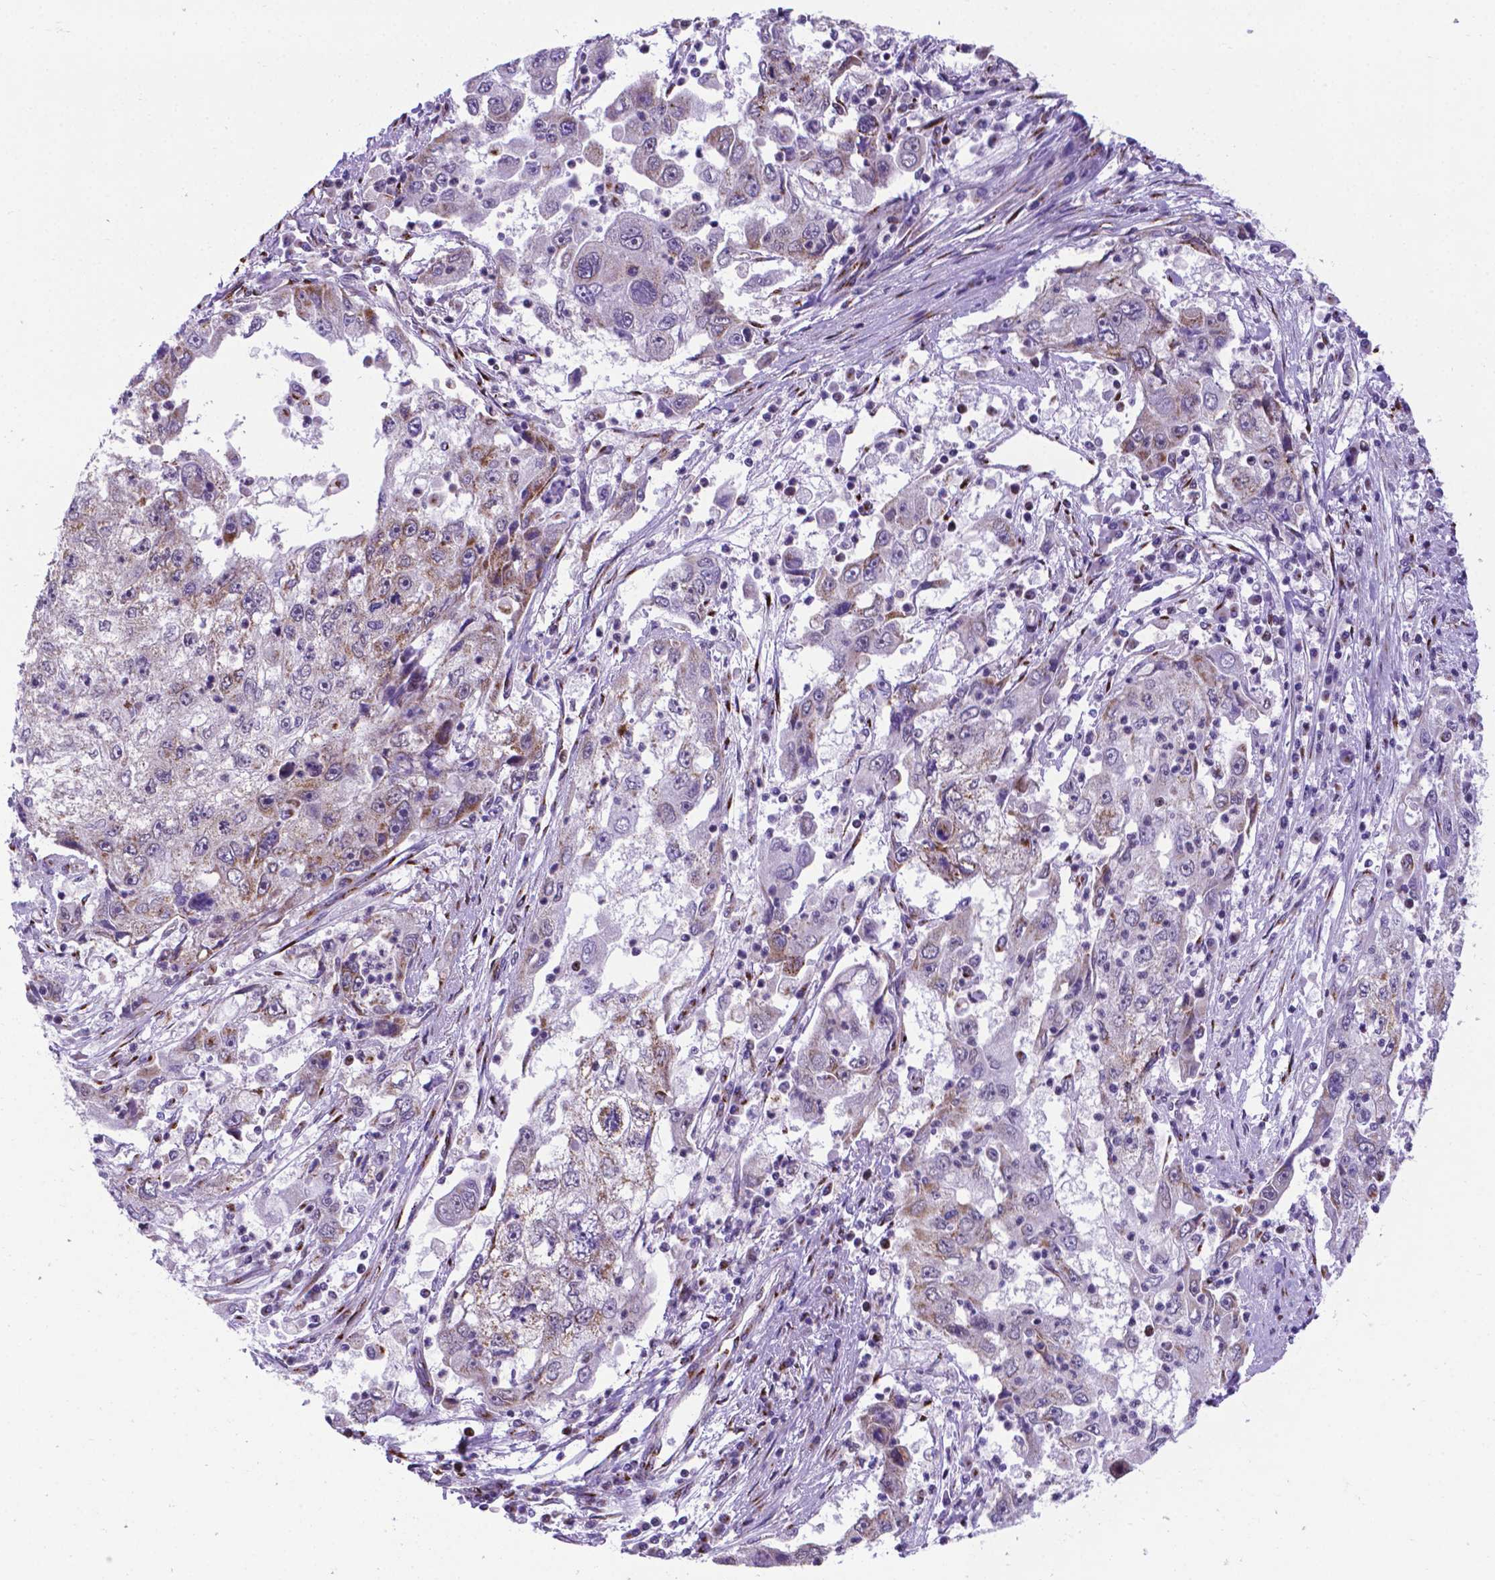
{"staining": {"intensity": "weak", "quantity": "<25%", "location": "cytoplasmic/membranous"}, "tissue": "cervical cancer", "cell_type": "Tumor cells", "image_type": "cancer", "snomed": [{"axis": "morphology", "description": "Squamous cell carcinoma, NOS"}, {"axis": "topography", "description": "Cervix"}], "caption": "Squamous cell carcinoma (cervical) was stained to show a protein in brown. There is no significant positivity in tumor cells.", "gene": "MRPL10", "patient": {"sex": "female", "age": 36}}